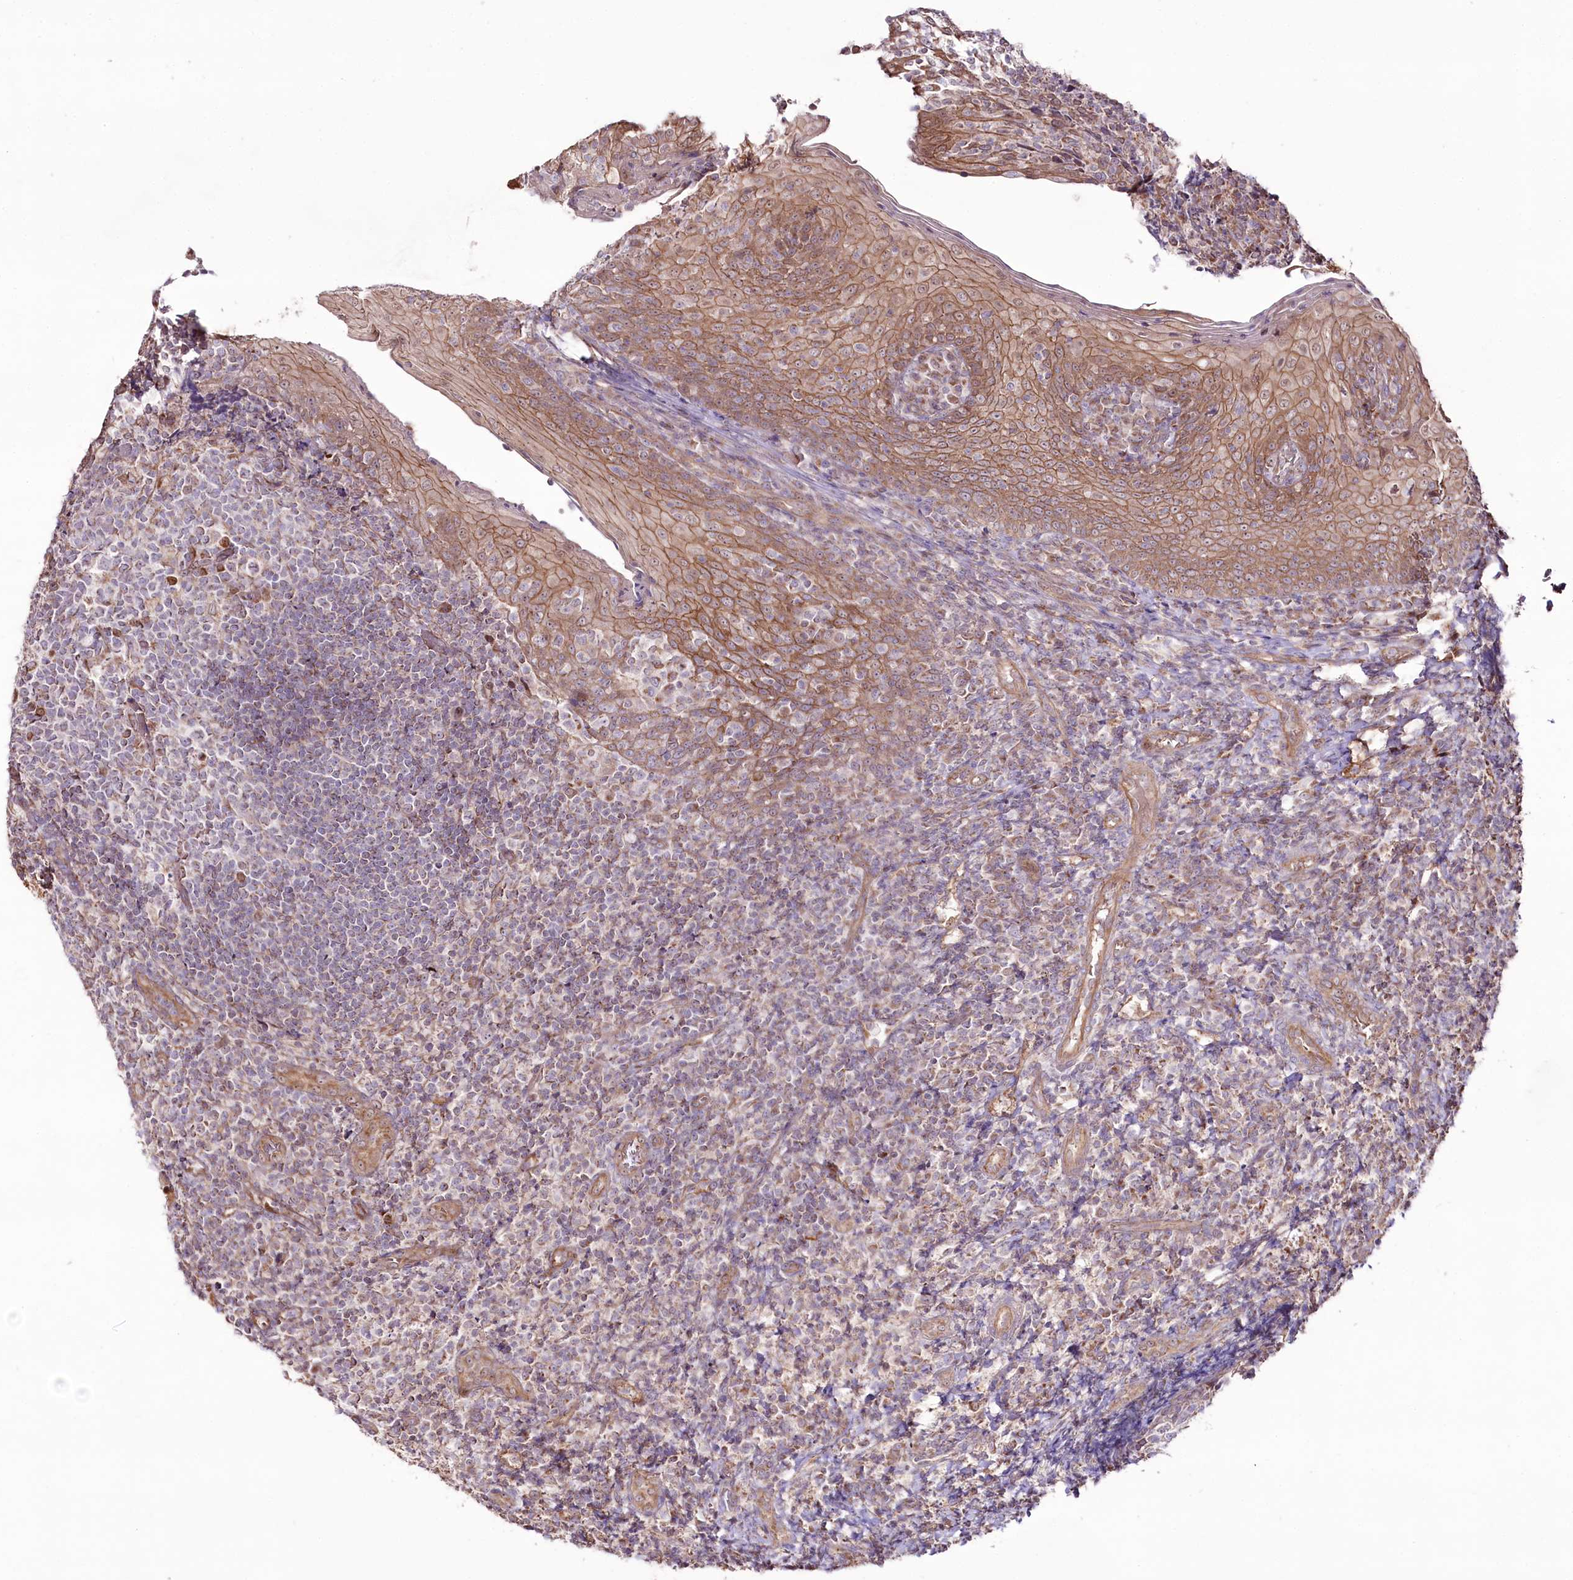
{"staining": {"intensity": "moderate", "quantity": "<25%", "location": "cytoplasmic/membranous"}, "tissue": "tonsil", "cell_type": "Germinal center cells", "image_type": "normal", "snomed": [{"axis": "morphology", "description": "Normal tissue, NOS"}, {"axis": "topography", "description": "Tonsil"}], "caption": "Tonsil stained for a protein displays moderate cytoplasmic/membranous positivity in germinal center cells.", "gene": "REXO2", "patient": {"sex": "female", "age": 19}}